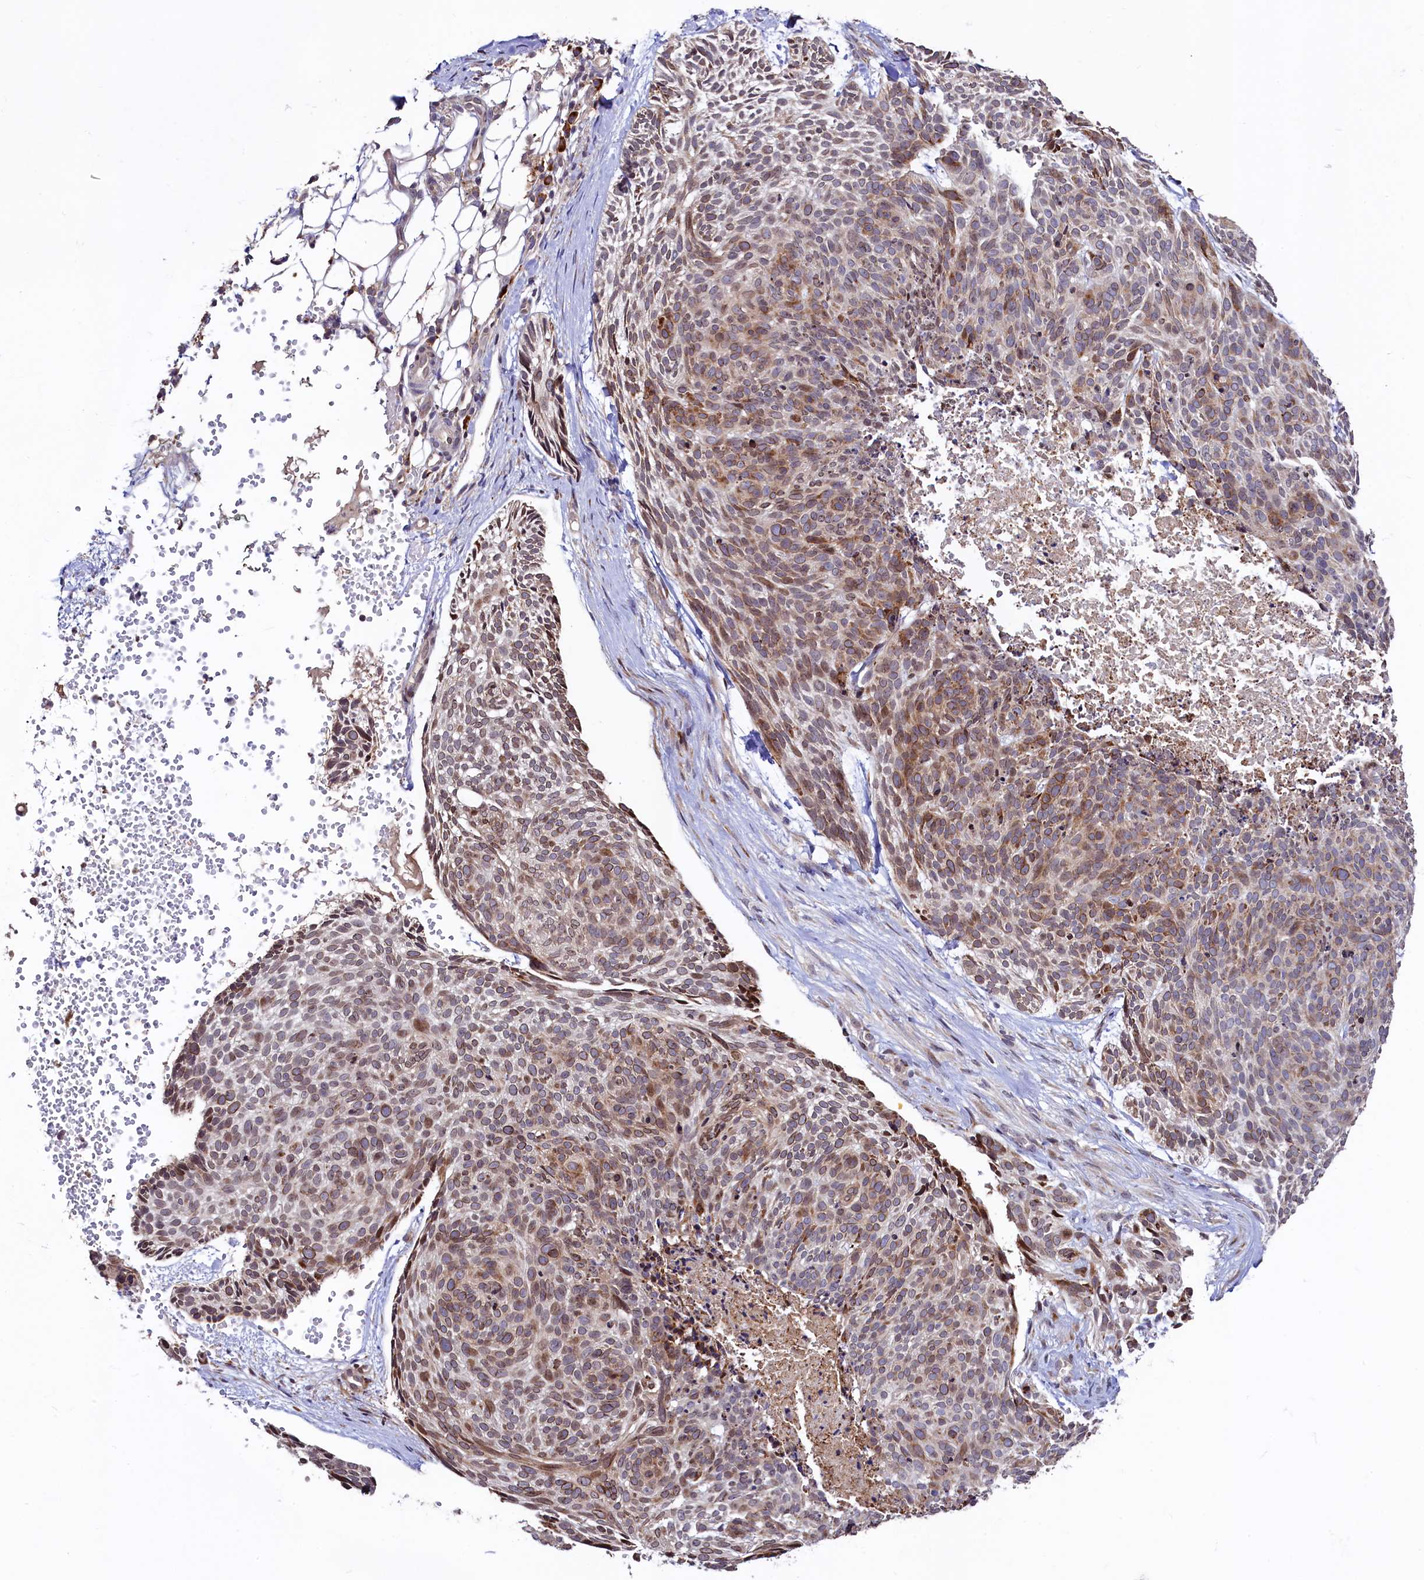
{"staining": {"intensity": "moderate", "quantity": "25%-75%", "location": "cytoplasmic/membranous,nuclear"}, "tissue": "skin cancer", "cell_type": "Tumor cells", "image_type": "cancer", "snomed": [{"axis": "morphology", "description": "Normal tissue, NOS"}, {"axis": "morphology", "description": "Basal cell carcinoma"}, {"axis": "topography", "description": "Skin"}], "caption": "Skin cancer (basal cell carcinoma) stained with IHC shows moderate cytoplasmic/membranous and nuclear positivity in about 25%-75% of tumor cells.", "gene": "C5orf15", "patient": {"sex": "male", "age": 66}}